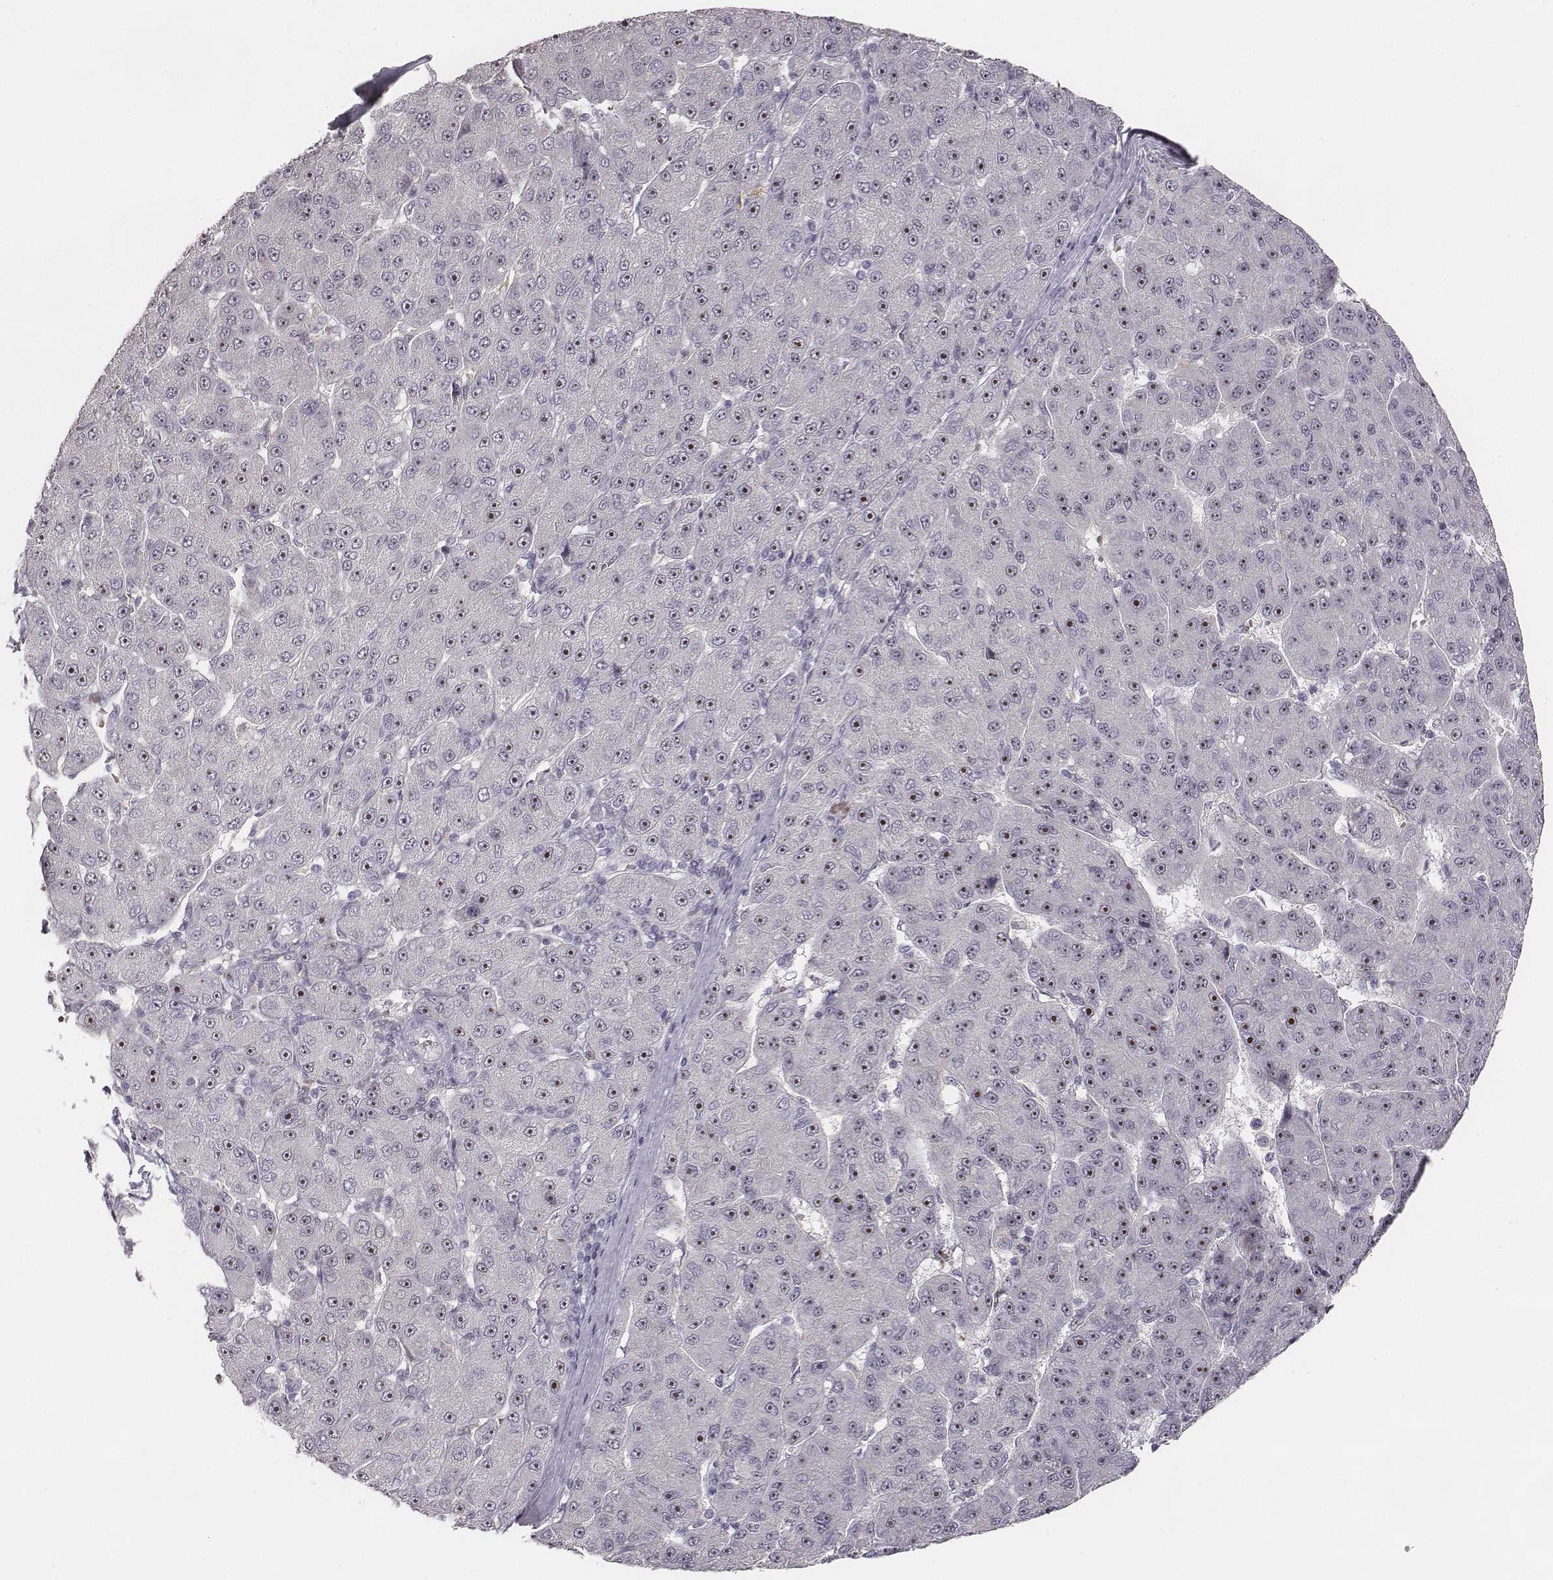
{"staining": {"intensity": "strong", "quantity": "25%-75%", "location": "nuclear"}, "tissue": "liver cancer", "cell_type": "Tumor cells", "image_type": "cancer", "snomed": [{"axis": "morphology", "description": "Carcinoma, Hepatocellular, NOS"}, {"axis": "topography", "description": "Liver"}], "caption": "A high-resolution photomicrograph shows immunohistochemistry staining of liver hepatocellular carcinoma, which displays strong nuclear positivity in about 25%-75% of tumor cells.", "gene": "NIFK", "patient": {"sex": "male", "age": 67}}